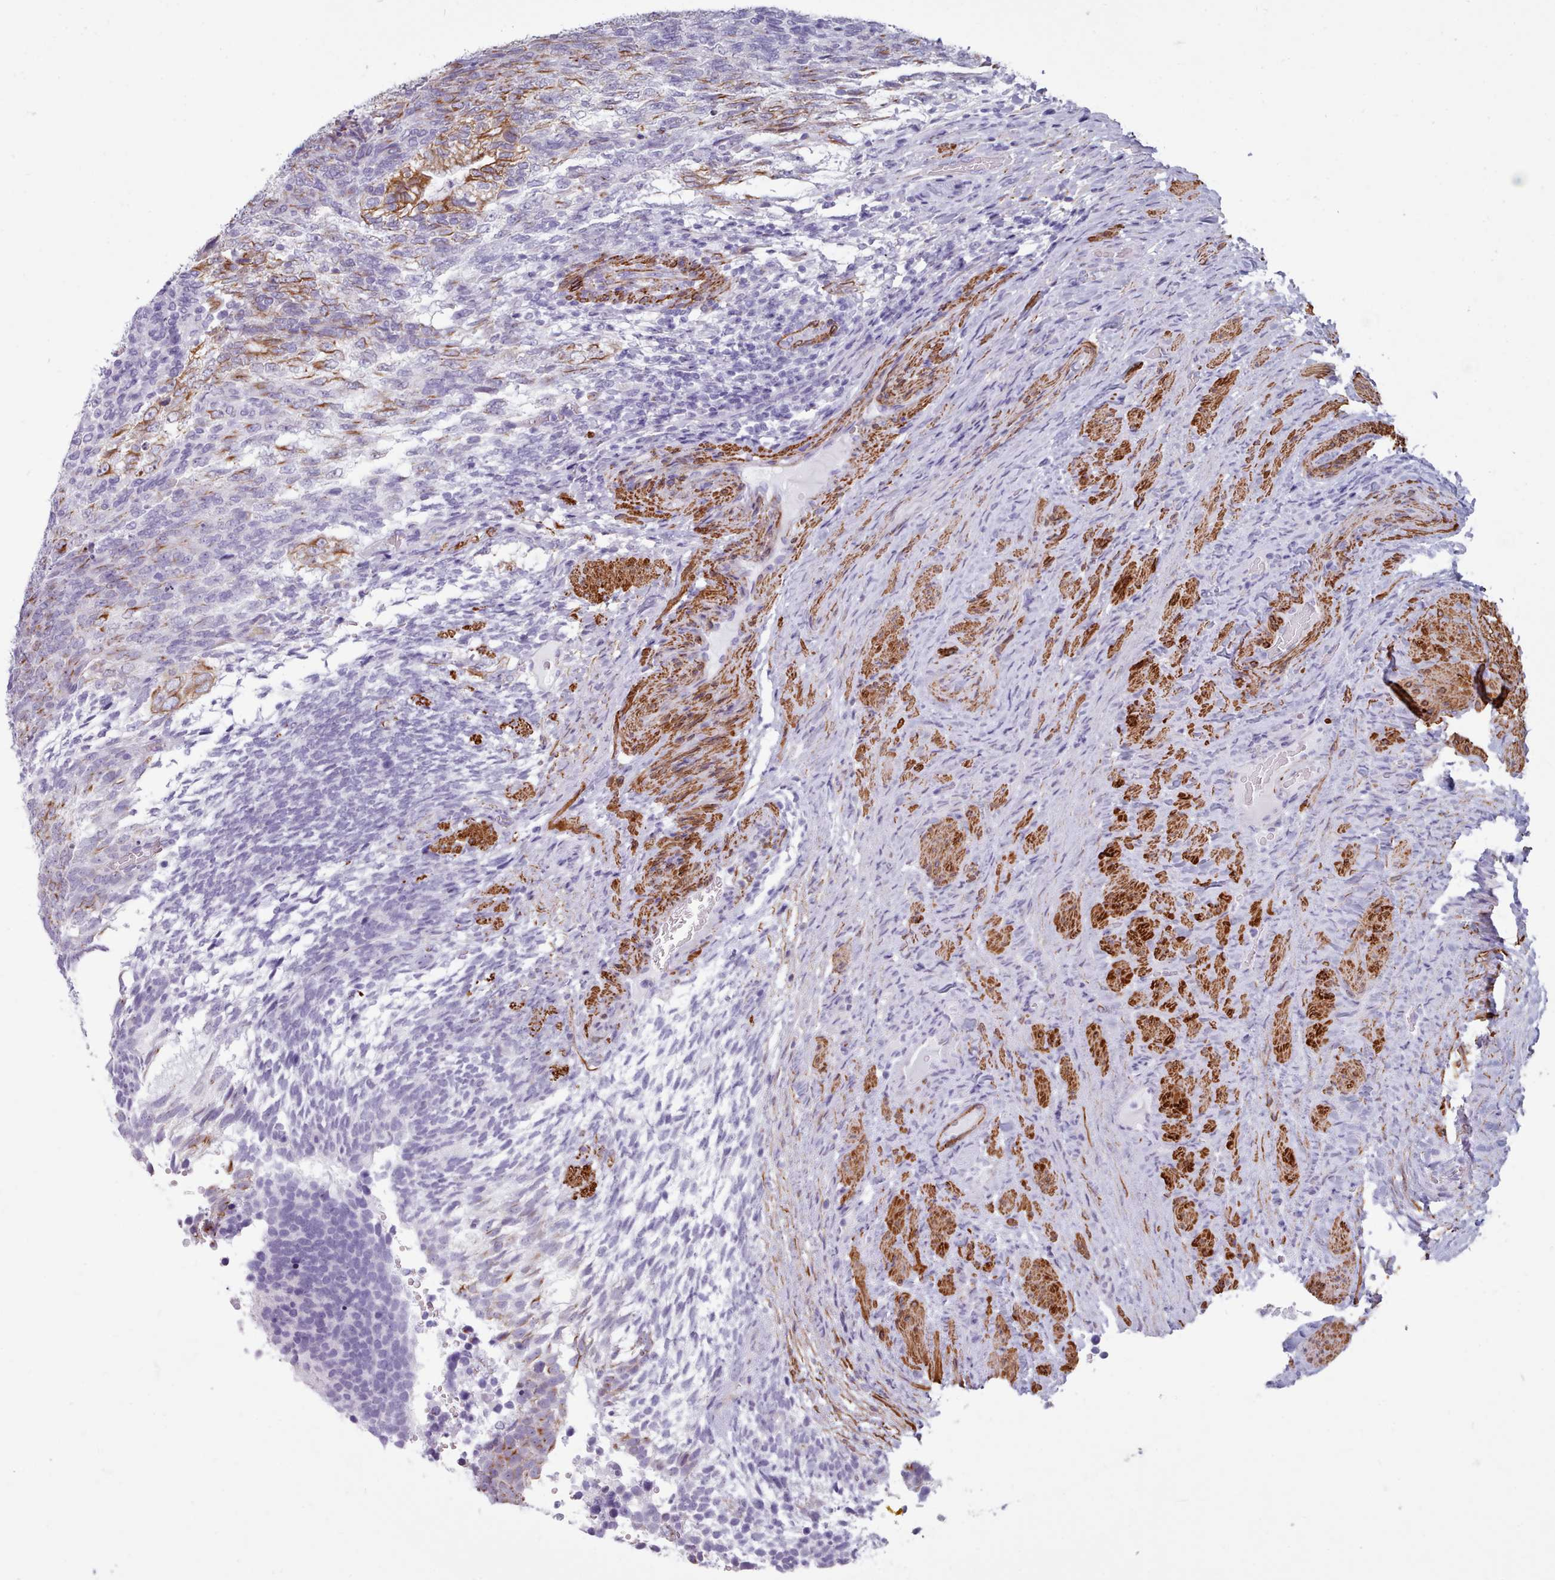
{"staining": {"intensity": "moderate", "quantity": "<25%", "location": "cytoplasmic/membranous"}, "tissue": "testis cancer", "cell_type": "Tumor cells", "image_type": "cancer", "snomed": [{"axis": "morphology", "description": "Carcinoma, Embryonal, NOS"}, {"axis": "topography", "description": "Testis"}], "caption": "This is a histology image of IHC staining of testis cancer, which shows moderate expression in the cytoplasmic/membranous of tumor cells.", "gene": "FPGS", "patient": {"sex": "male", "age": 23}}